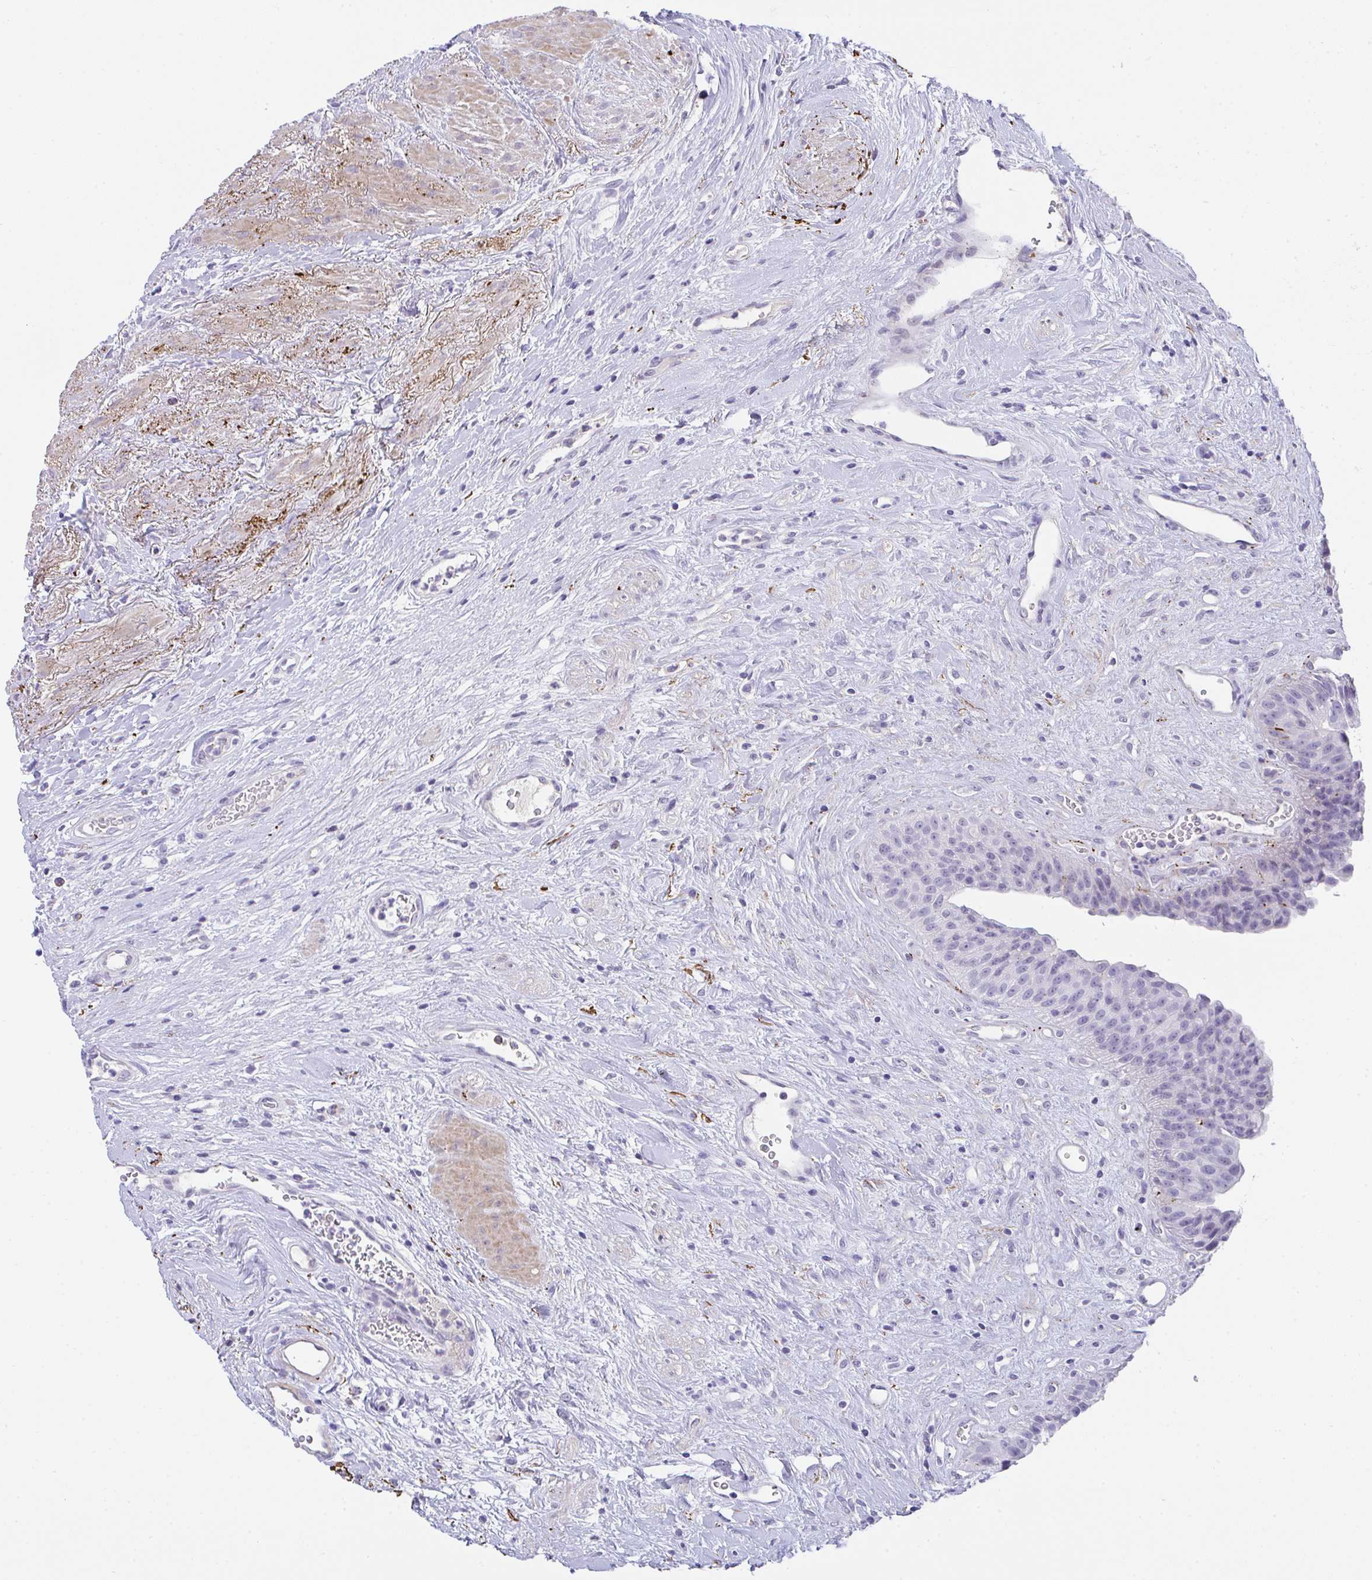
{"staining": {"intensity": "negative", "quantity": "none", "location": "none"}, "tissue": "urinary bladder", "cell_type": "Urothelial cells", "image_type": "normal", "snomed": [{"axis": "morphology", "description": "Normal tissue, NOS"}, {"axis": "topography", "description": "Urinary bladder"}], "caption": "Histopathology image shows no significant protein expression in urothelial cells of benign urinary bladder.", "gene": "KMT2E", "patient": {"sex": "female", "age": 56}}